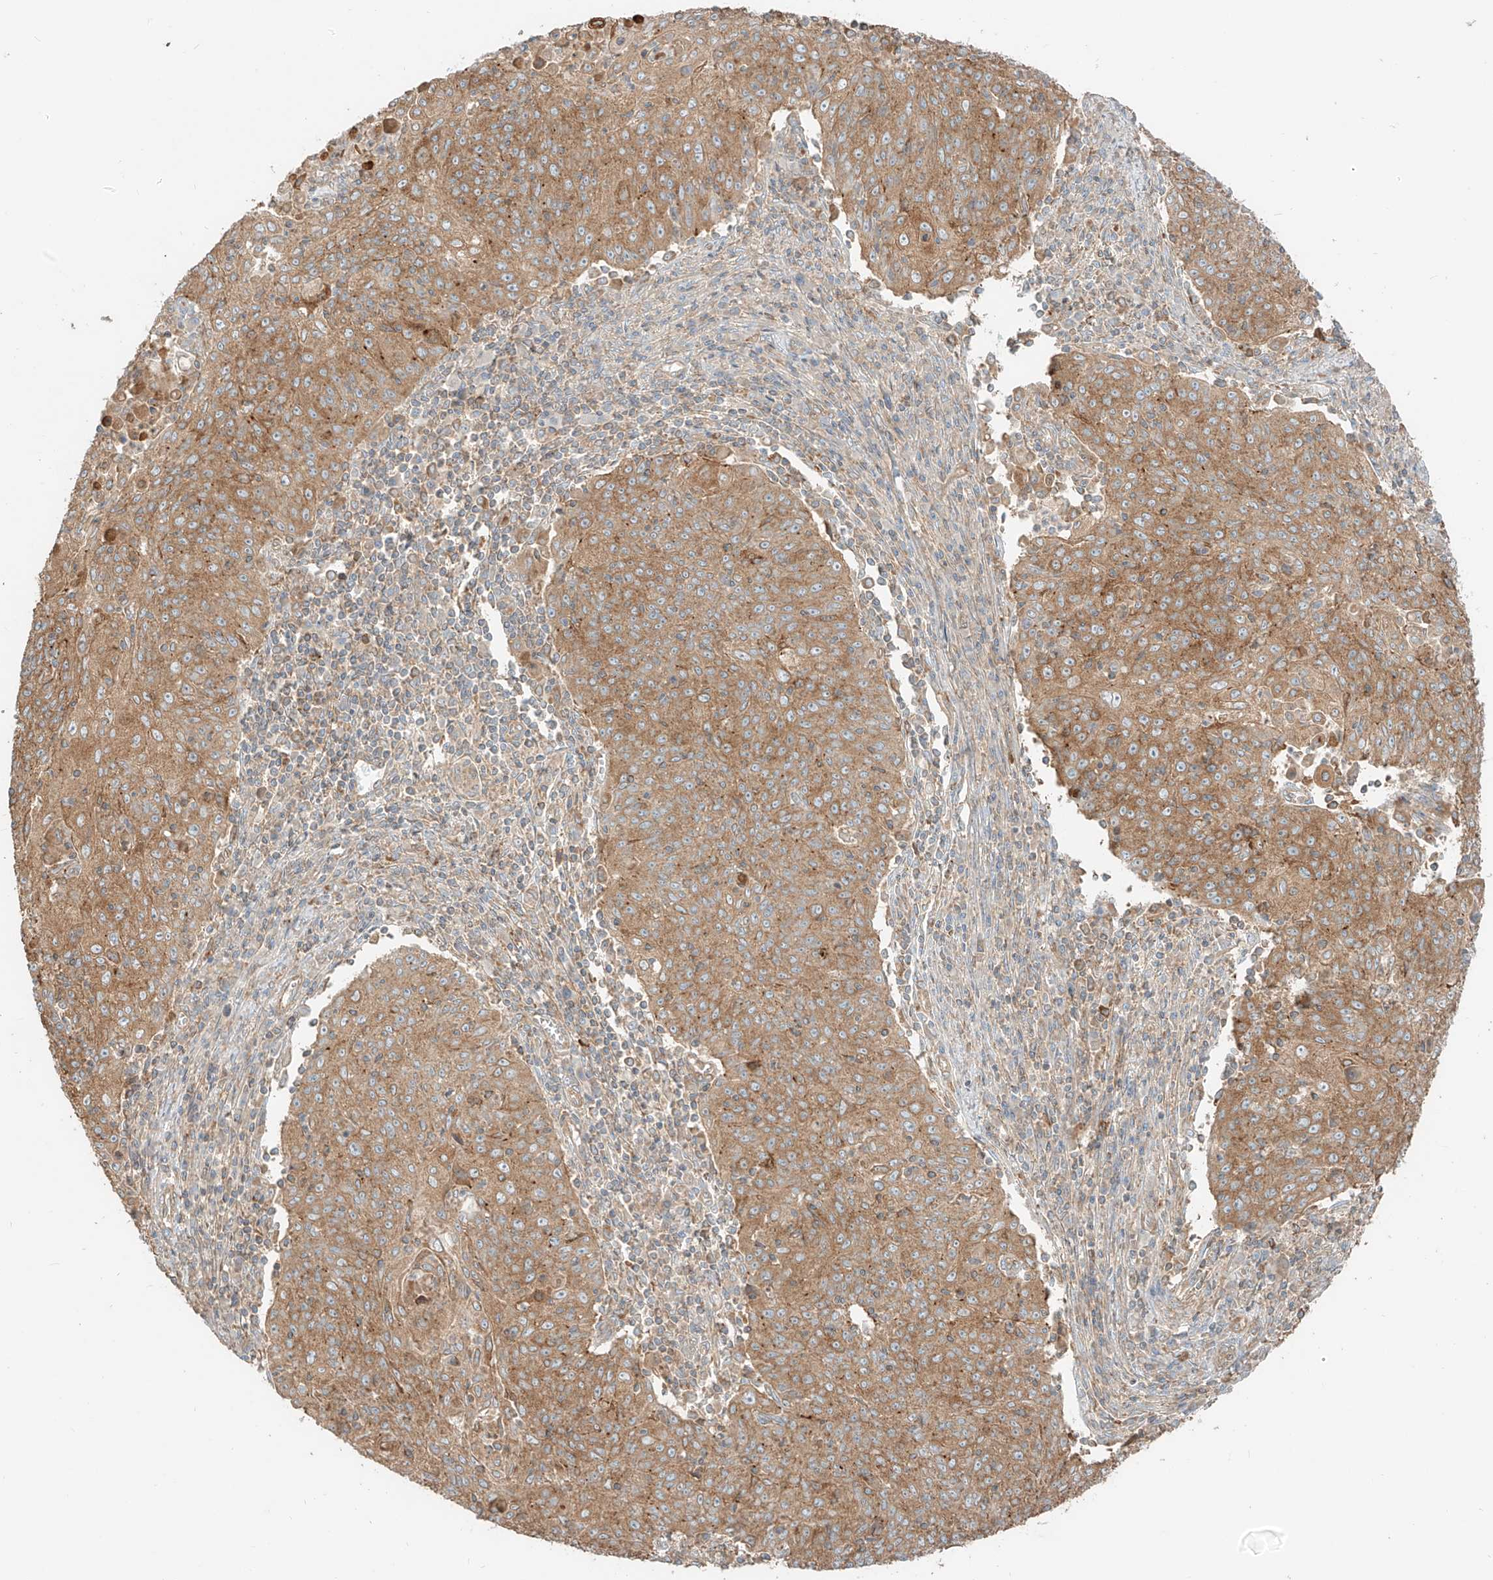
{"staining": {"intensity": "moderate", "quantity": ">75%", "location": "cytoplasmic/membranous"}, "tissue": "cervical cancer", "cell_type": "Tumor cells", "image_type": "cancer", "snomed": [{"axis": "morphology", "description": "Squamous cell carcinoma, NOS"}, {"axis": "topography", "description": "Cervix"}], "caption": "Immunohistochemistry of squamous cell carcinoma (cervical) displays medium levels of moderate cytoplasmic/membranous expression in about >75% of tumor cells.", "gene": "CCDC115", "patient": {"sex": "female", "age": 48}}